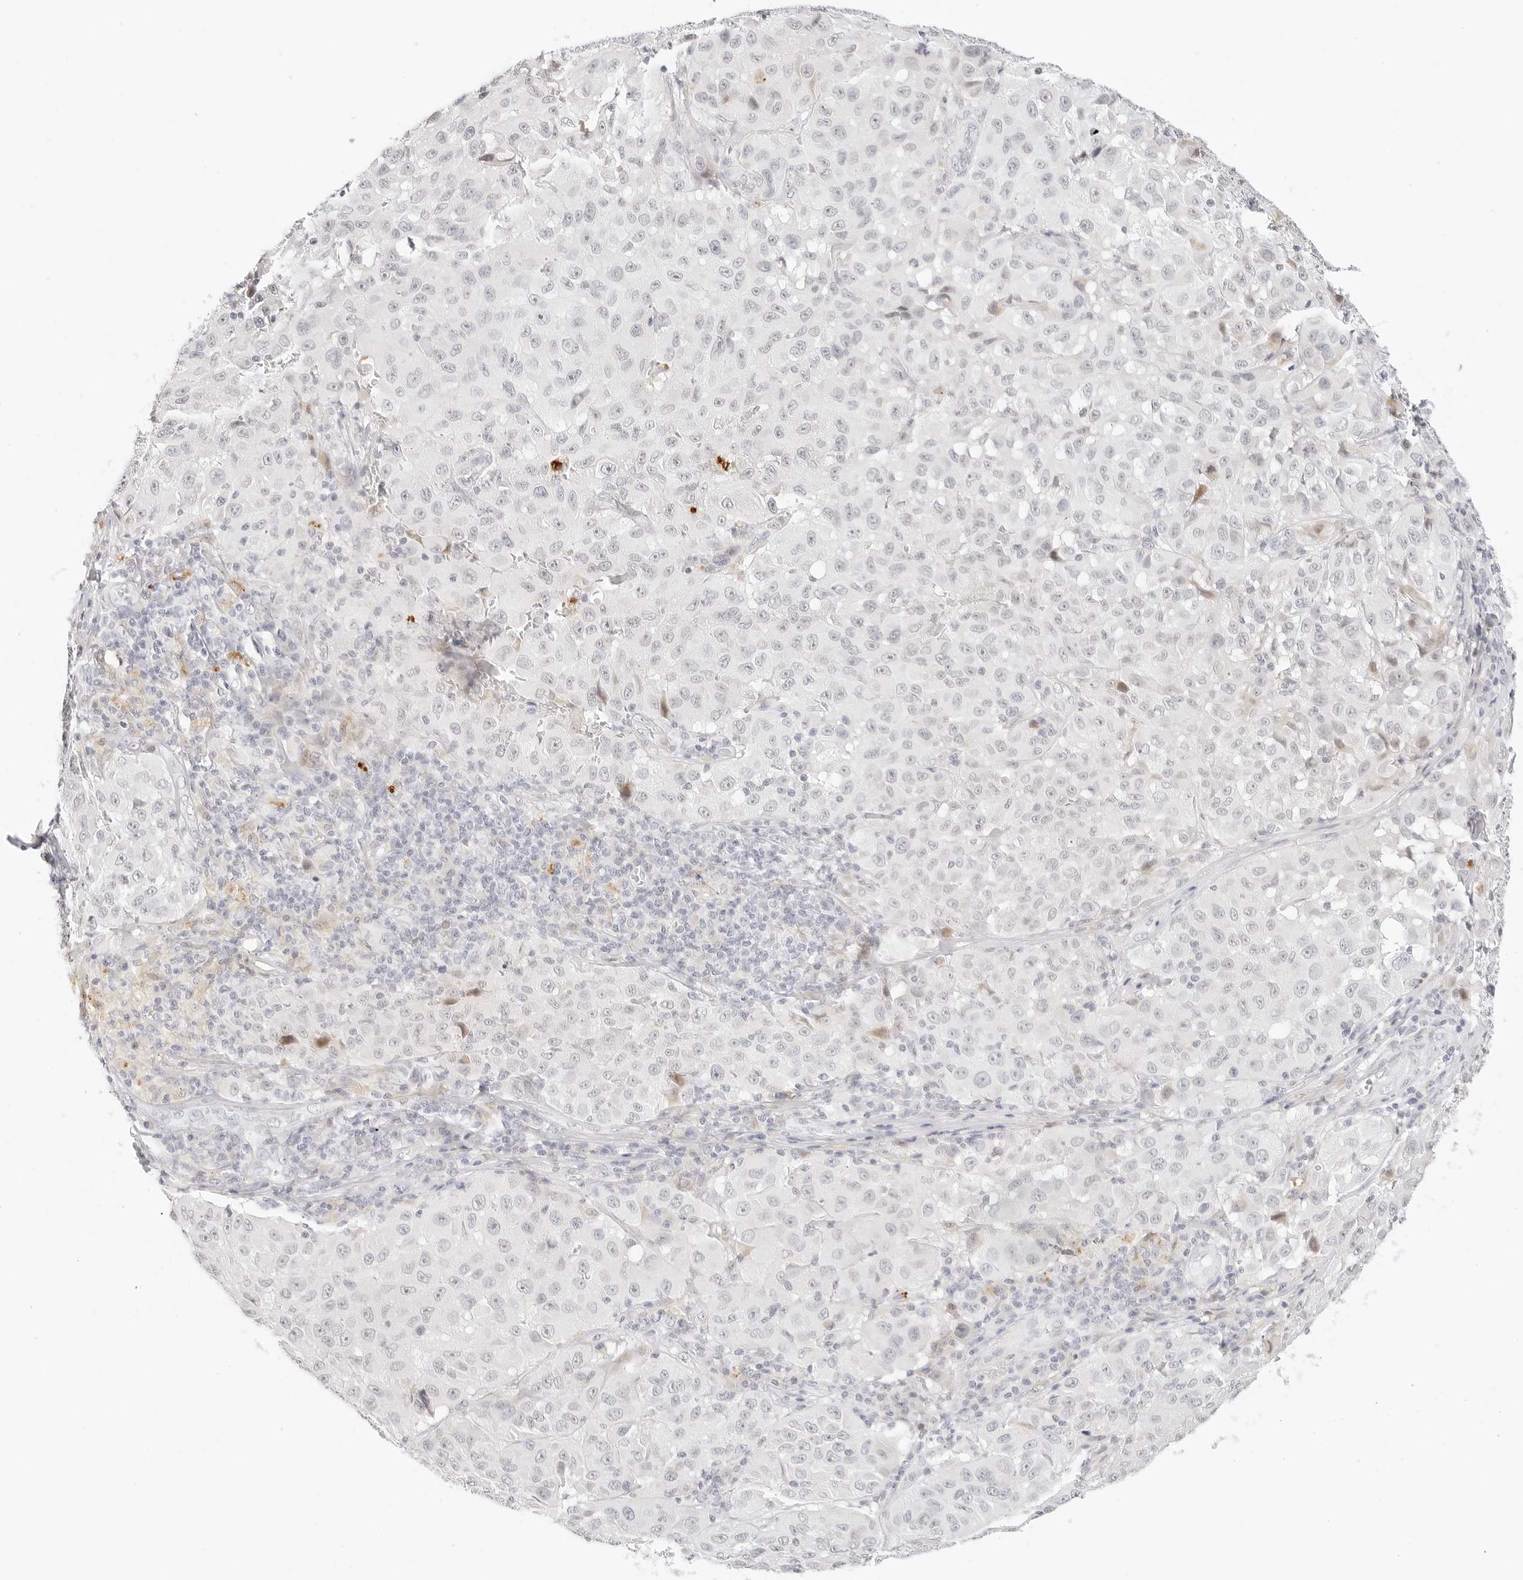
{"staining": {"intensity": "moderate", "quantity": "<25%", "location": "nuclear"}, "tissue": "melanoma", "cell_type": "Tumor cells", "image_type": "cancer", "snomed": [{"axis": "morphology", "description": "Malignant melanoma, NOS"}, {"axis": "topography", "description": "Skin"}], "caption": "Immunohistochemistry of human melanoma exhibits low levels of moderate nuclear positivity in about <25% of tumor cells.", "gene": "XKR4", "patient": {"sex": "male", "age": 66}}